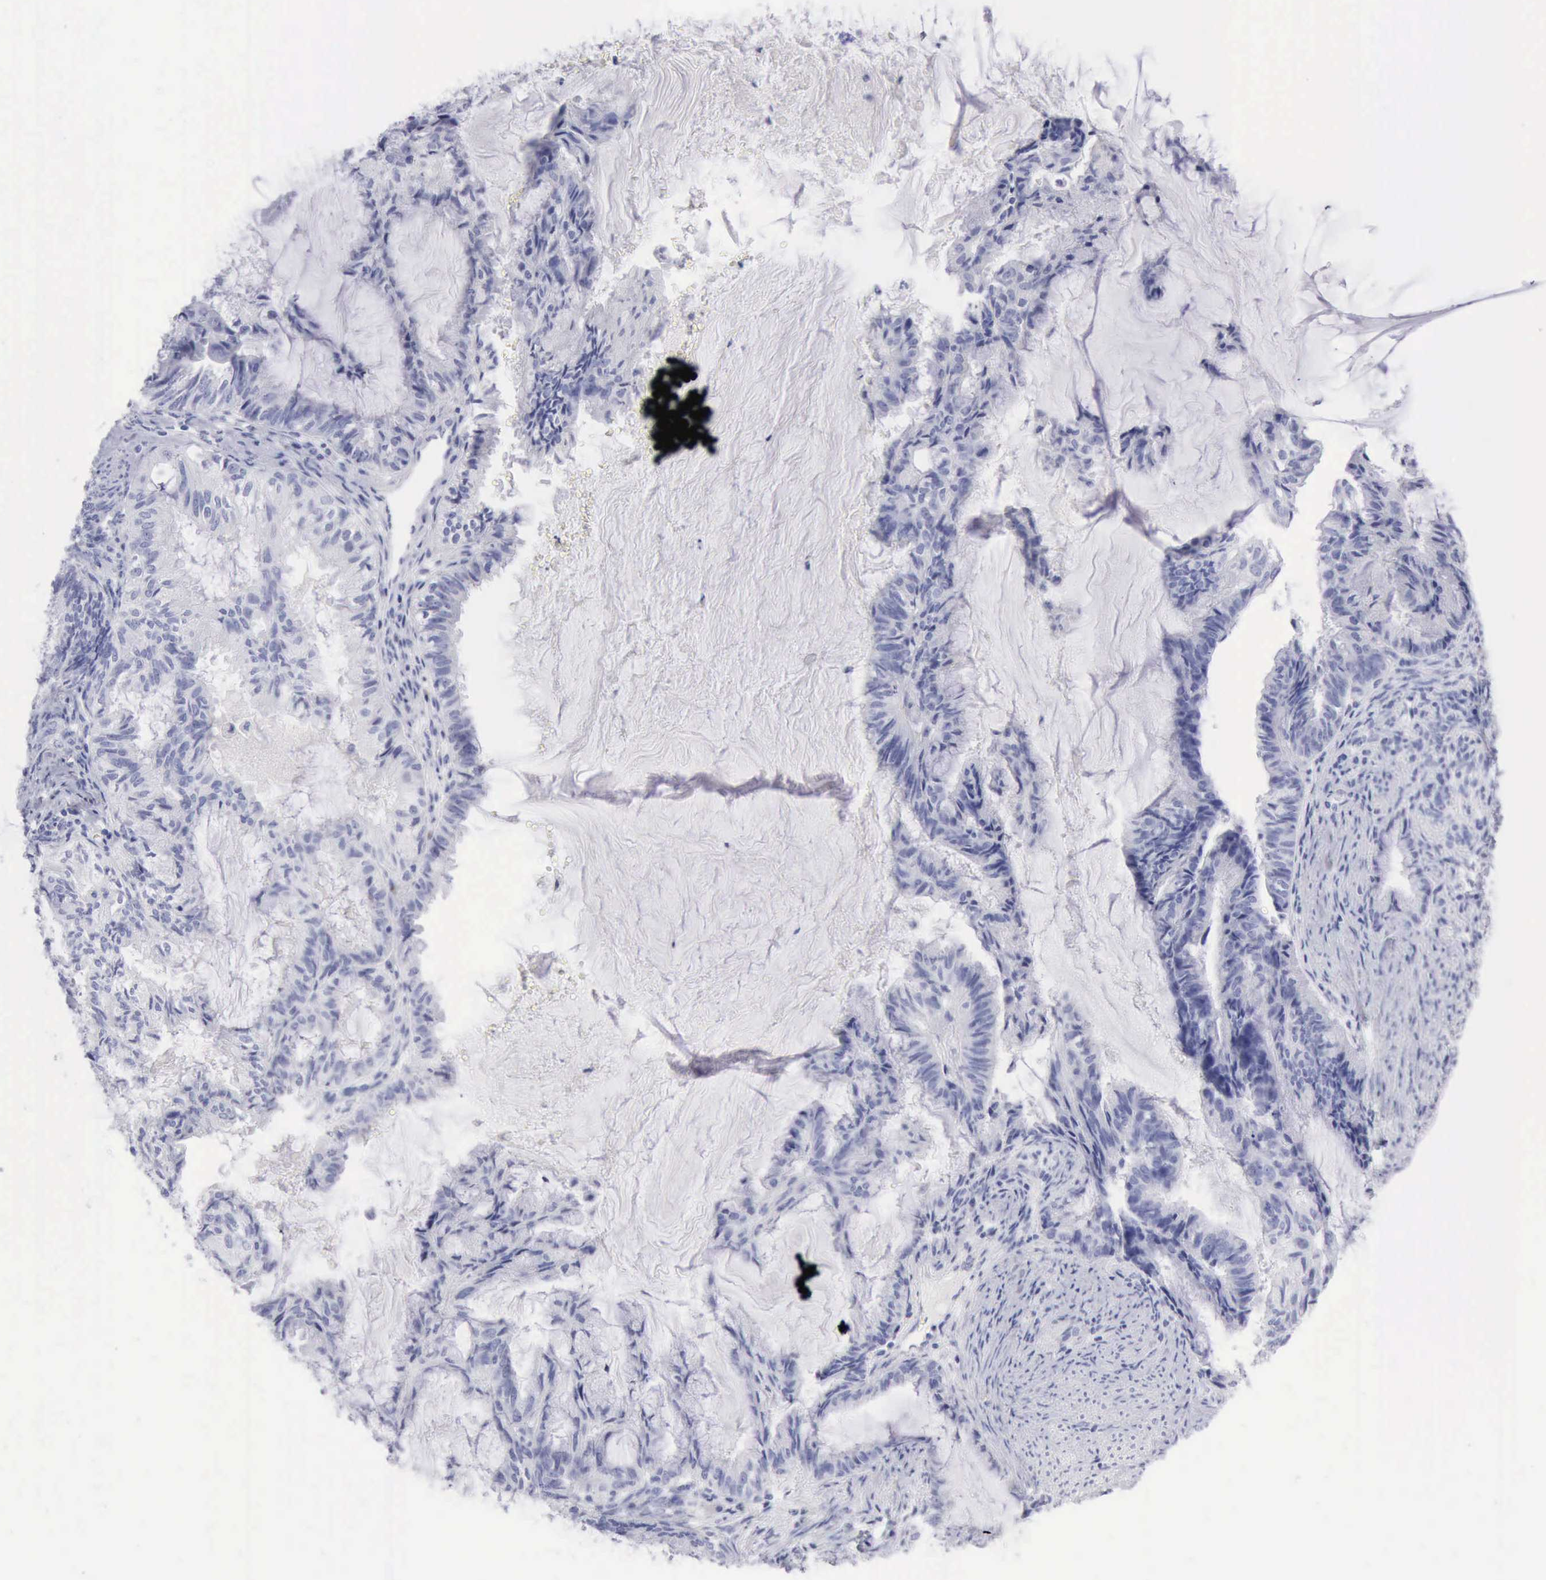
{"staining": {"intensity": "negative", "quantity": "none", "location": "none"}, "tissue": "endometrial cancer", "cell_type": "Tumor cells", "image_type": "cancer", "snomed": [{"axis": "morphology", "description": "Adenocarcinoma, NOS"}, {"axis": "topography", "description": "Endometrium"}], "caption": "There is no significant expression in tumor cells of endometrial cancer (adenocarcinoma).", "gene": "ANGEL1", "patient": {"sex": "female", "age": 86}}